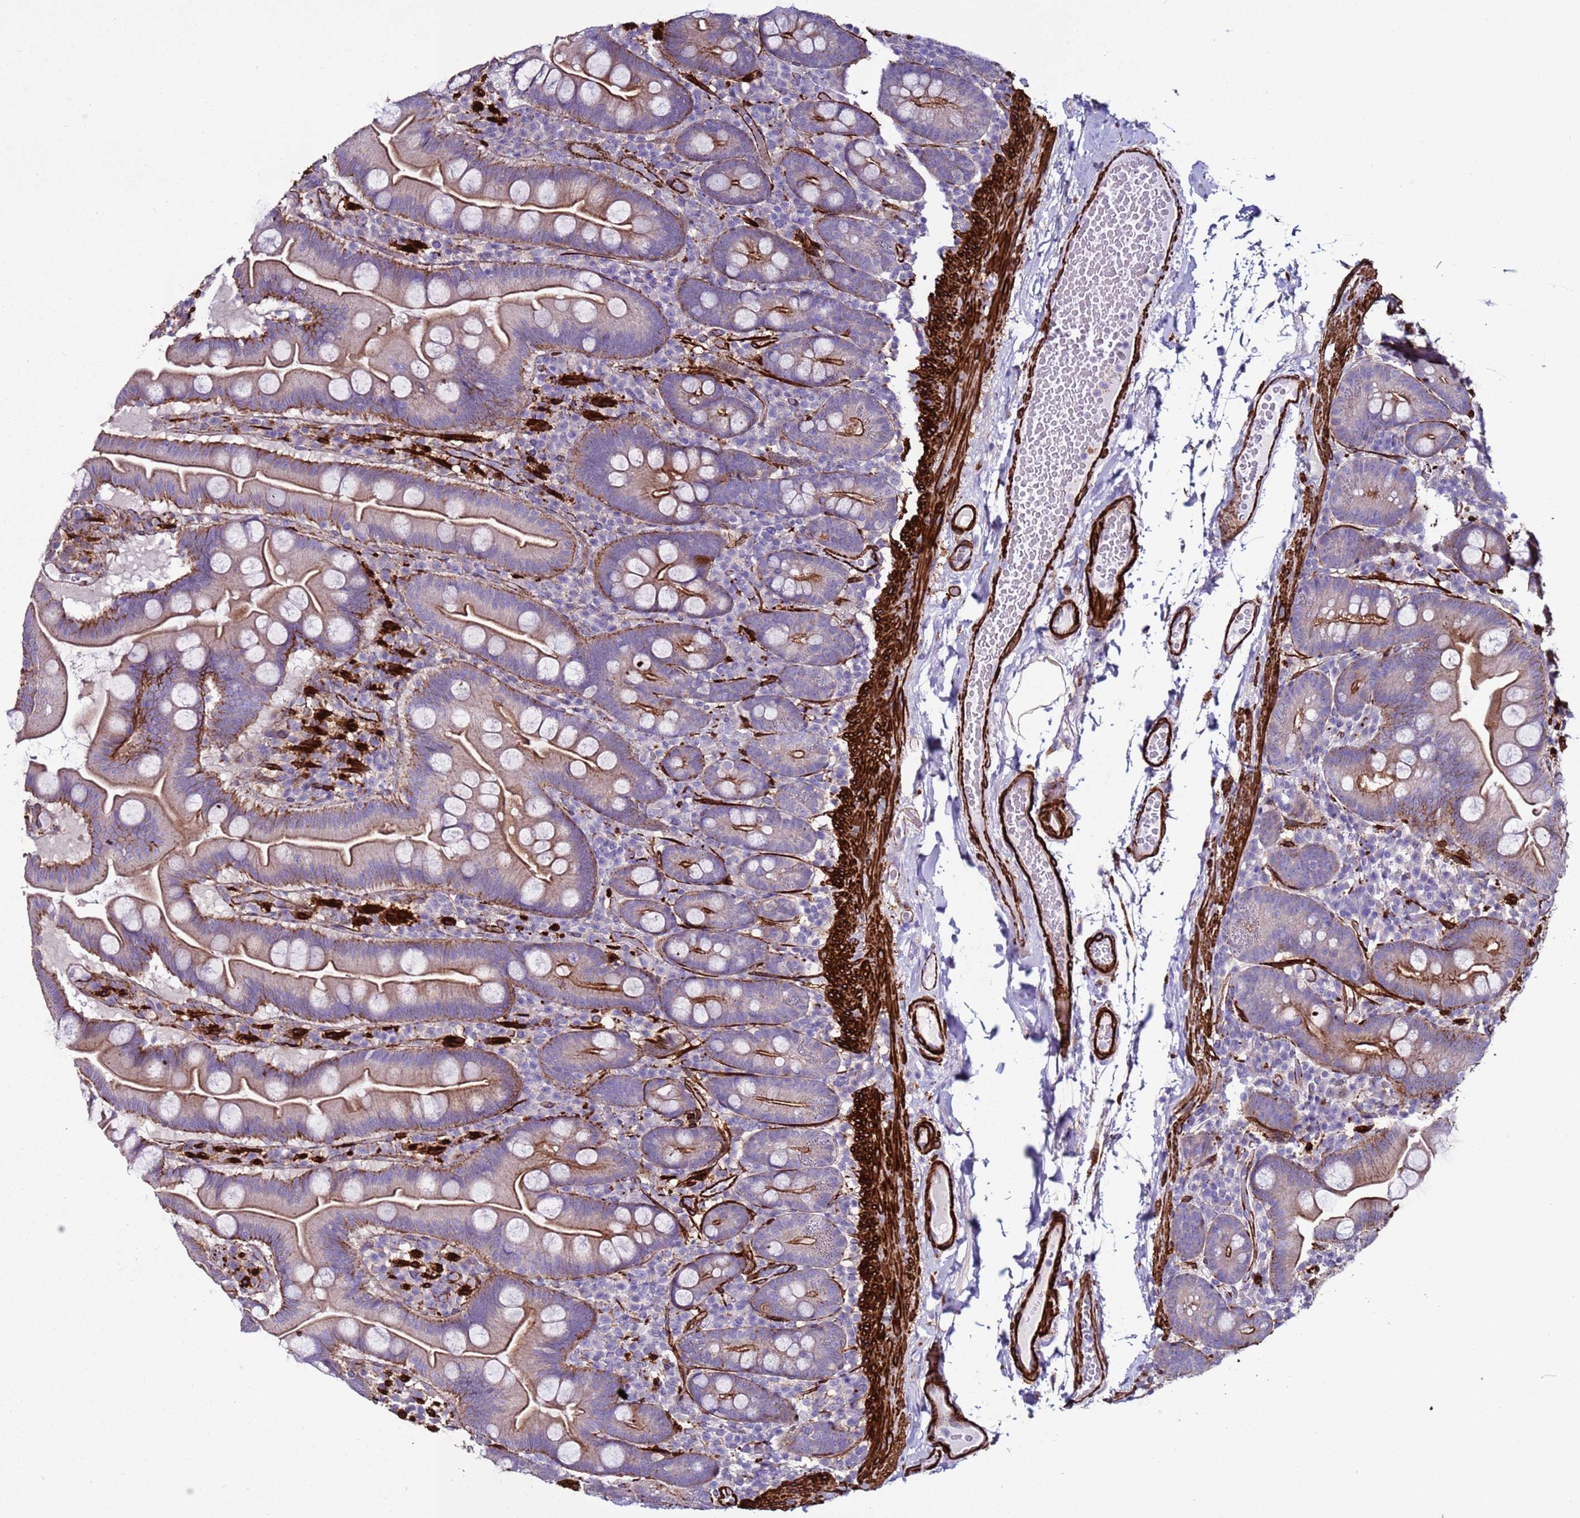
{"staining": {"intensity": "strong", "quantity": "<25%", "location": "cytoplasmic/membranous"}, "tissue": "small intestine", "cell_type": "Glandular cells", "image_type": "normal", "snomed": [{"axis": "morphology", "description": "Normal tissue, NOS"}, {"axis": "topography", "description": "Small intestine"}], "caption": "Small intestine stained with a protein marker shows strong staining in glandular cells.", "gene": "RABL2A", "patient": {"sex": "female", "age": 68}}